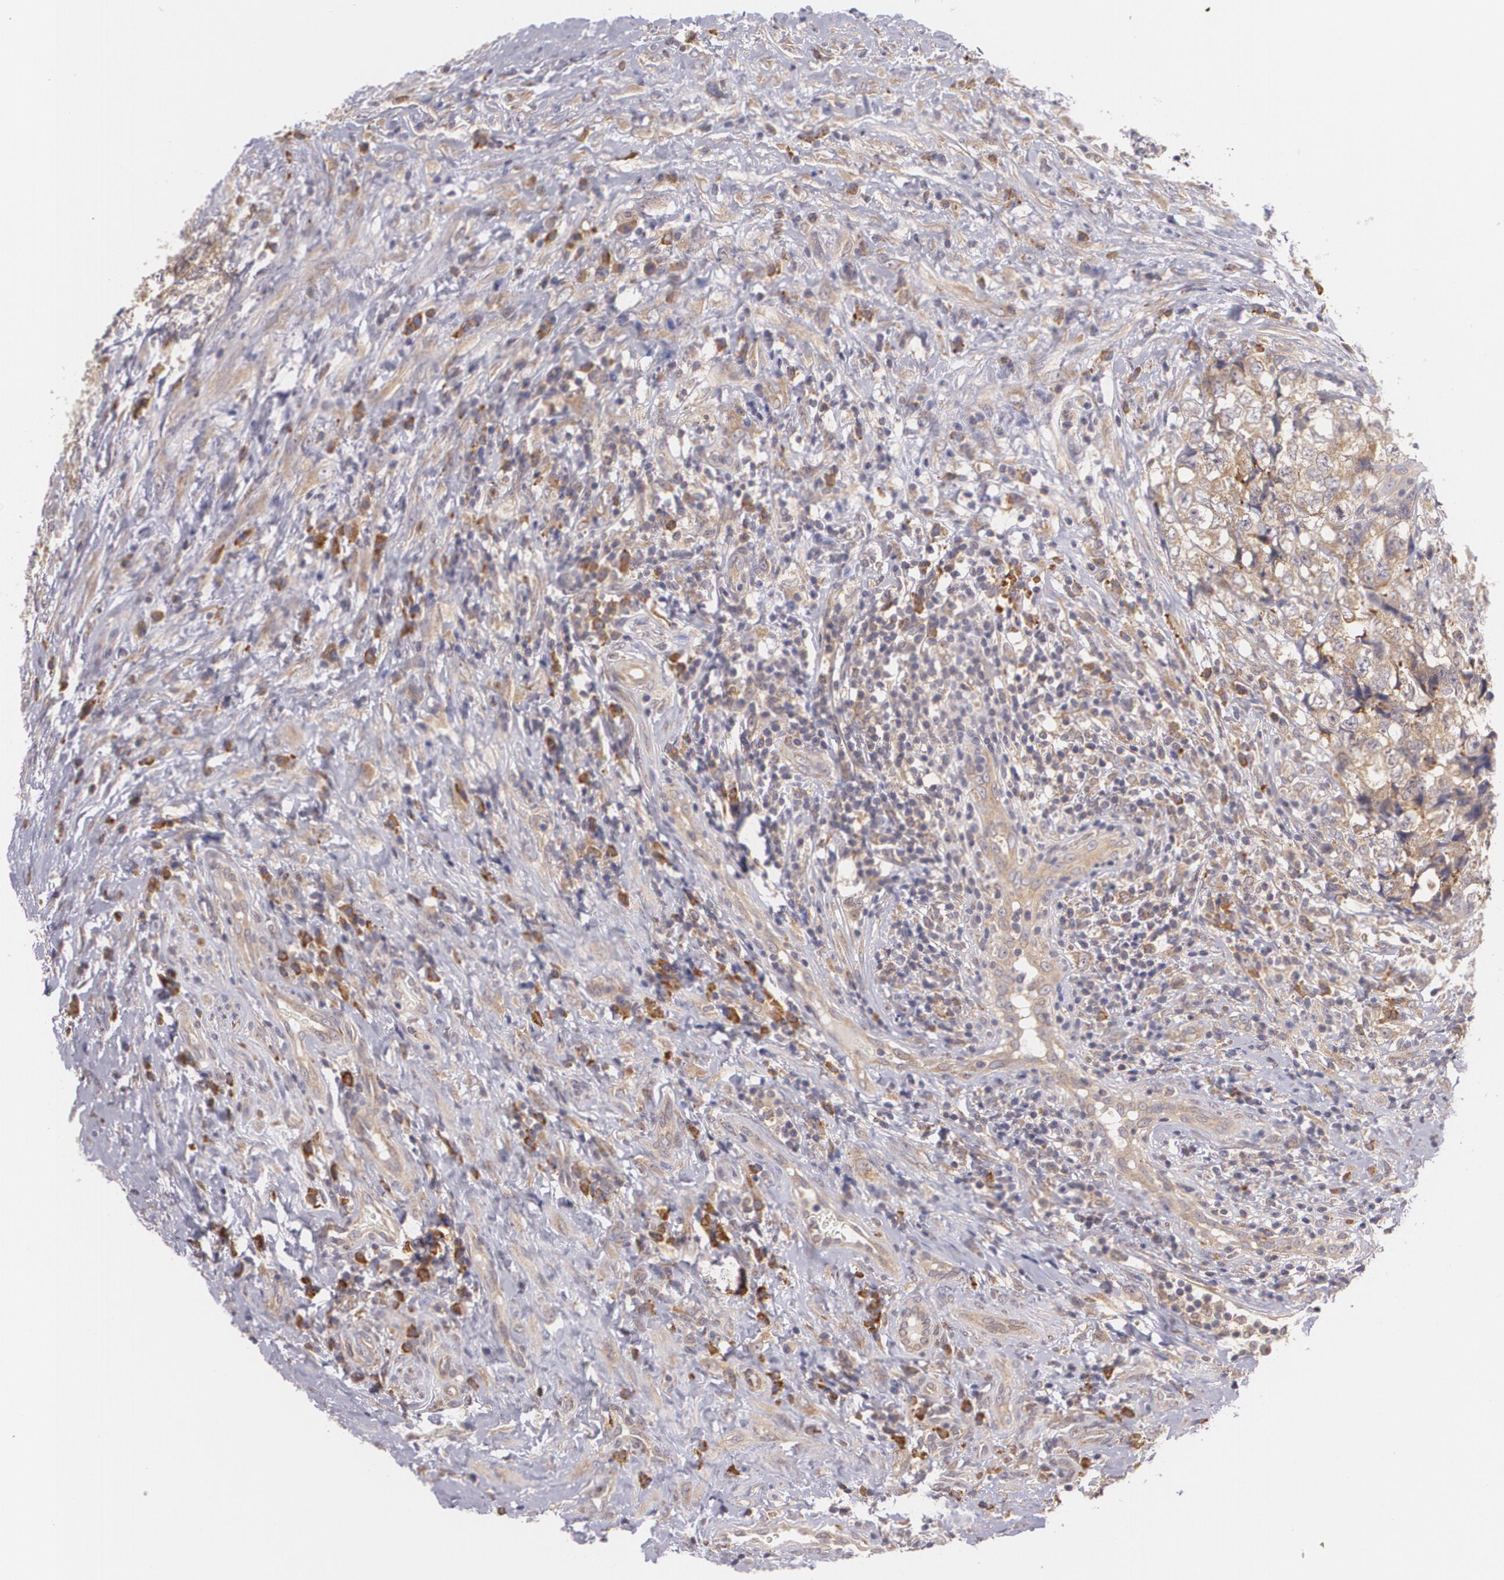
{"staining": {"intensity": "moderate", "quantity": ">75%", "location": "cytoplasmic/membranous"}, "tissue": "testis cancer", "cell_type": "Tumor cells", "image_type": "cancer", "snomed": [{"axis": "morphology", "description": "Carcinoma, Embryonal, NOS"}, {"axis": "topography", "description": "Testis"}], "caption": "Testis cancer tissue displays moderate cytoplasmic/membranous positivity in approximately >75% of tumor cells, visualized by immunohistochemistry.", "gene": "CCL17", "patient": {"sex": "male", "age": 31}}